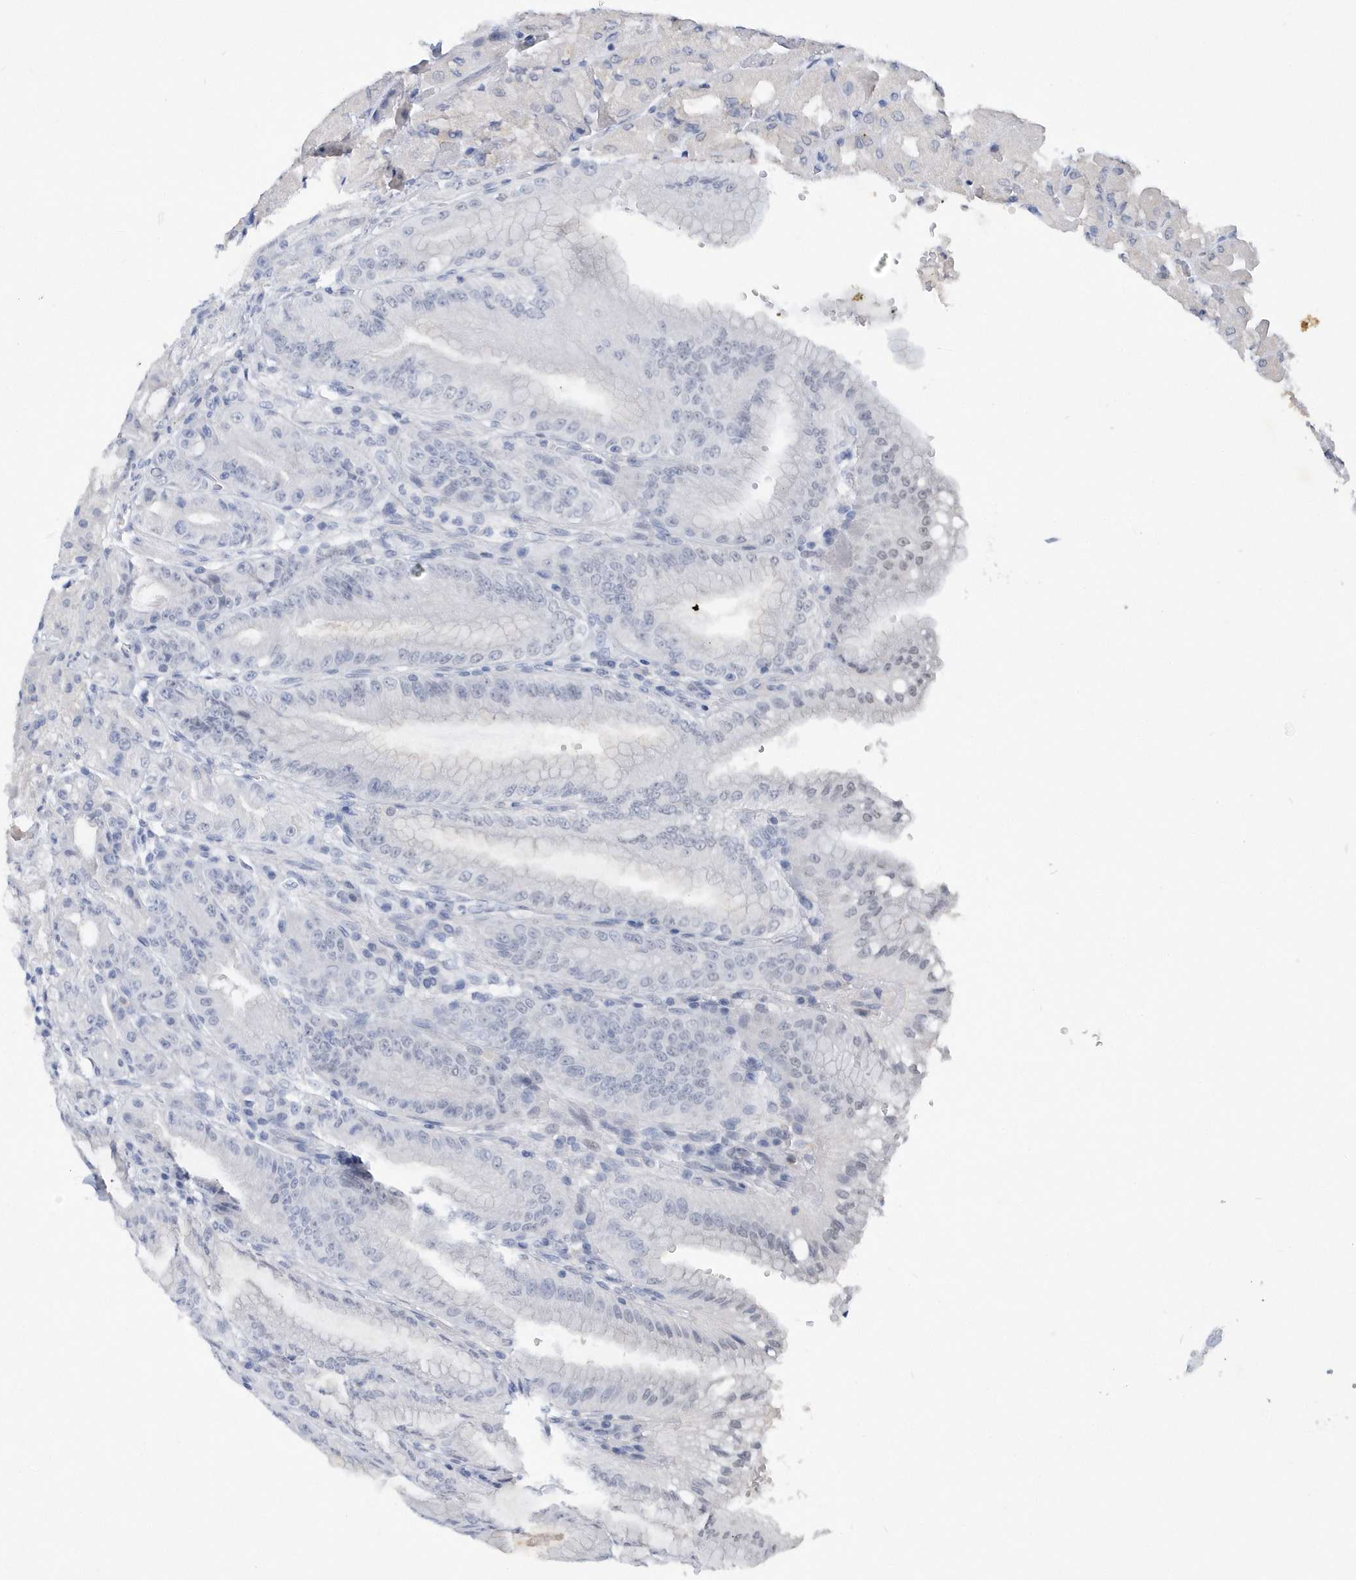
{"staining": {"intensity": "weak", "quantity": "<25%", "location": "cytoplasmic/membranous"}, "tissue": "stomach", "cell_type": "Glandular cells", "image_type": "normal", "snomed": [{"axis": "morphology", "description": "Normal tissue, NOS"}, {"axis": "topography", "description": "Stomach, upper"}, {"axis": "topography", "description": "Stomach, lower"}], "caption": "High power microscopy image of an immunohistochemistry (IHC) histopathology image of benign stomach, revealing no significant positivity in glandular cells.", "gene": "SRGAP3", "patient": {"sex": "male", "age": 71}}